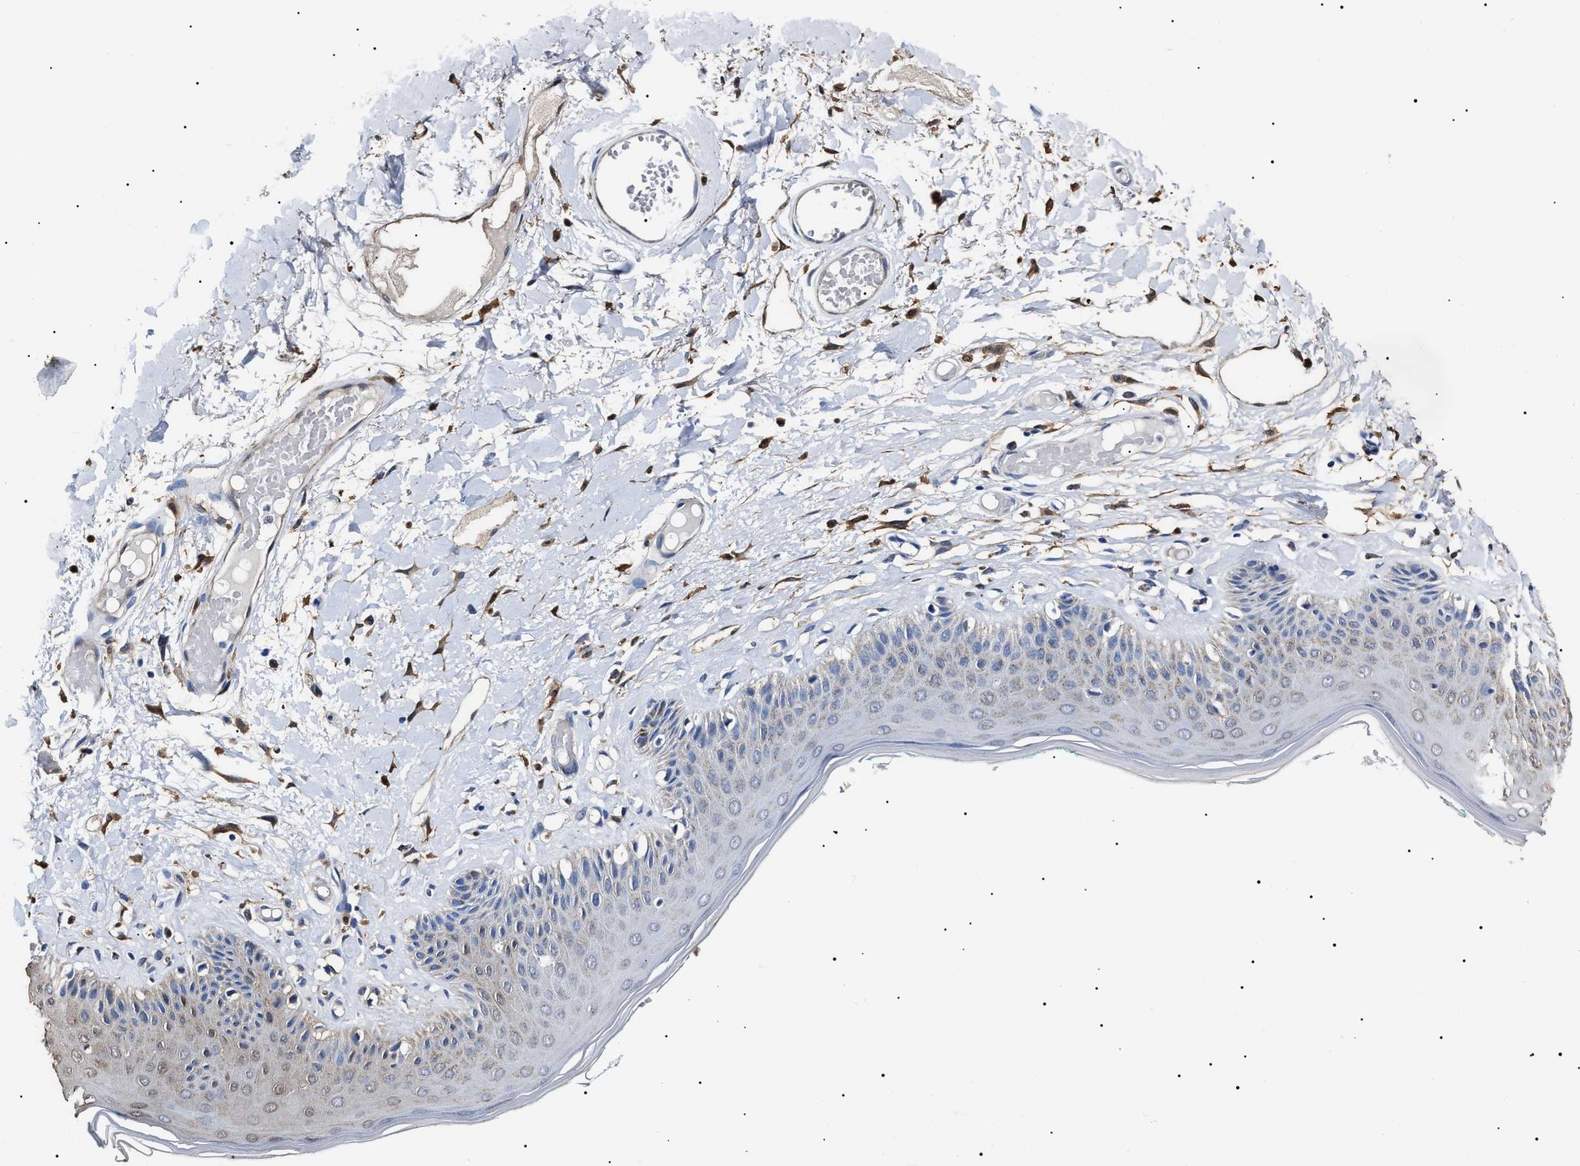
{"staining": {"intensity": "weak", "quantity": "<25%", "location": "cytoplasmic/membranous"}, "tissue": "skin", "cell_type": "Epidermal cells", "image_type": "normal", "snomed": [{"axis": "morphology", "description": "Normal tissue, NOS"}, {"axis": "topography", "description": "Vulva"}], "caption": "Immunohistochemistry (IHC) image of unremarkable skin stained for a protein (brown), which shows no positivity in epidermal cells.", "gene": "ALDH1A1", "patient": {"sex": "female", "age": 73}}